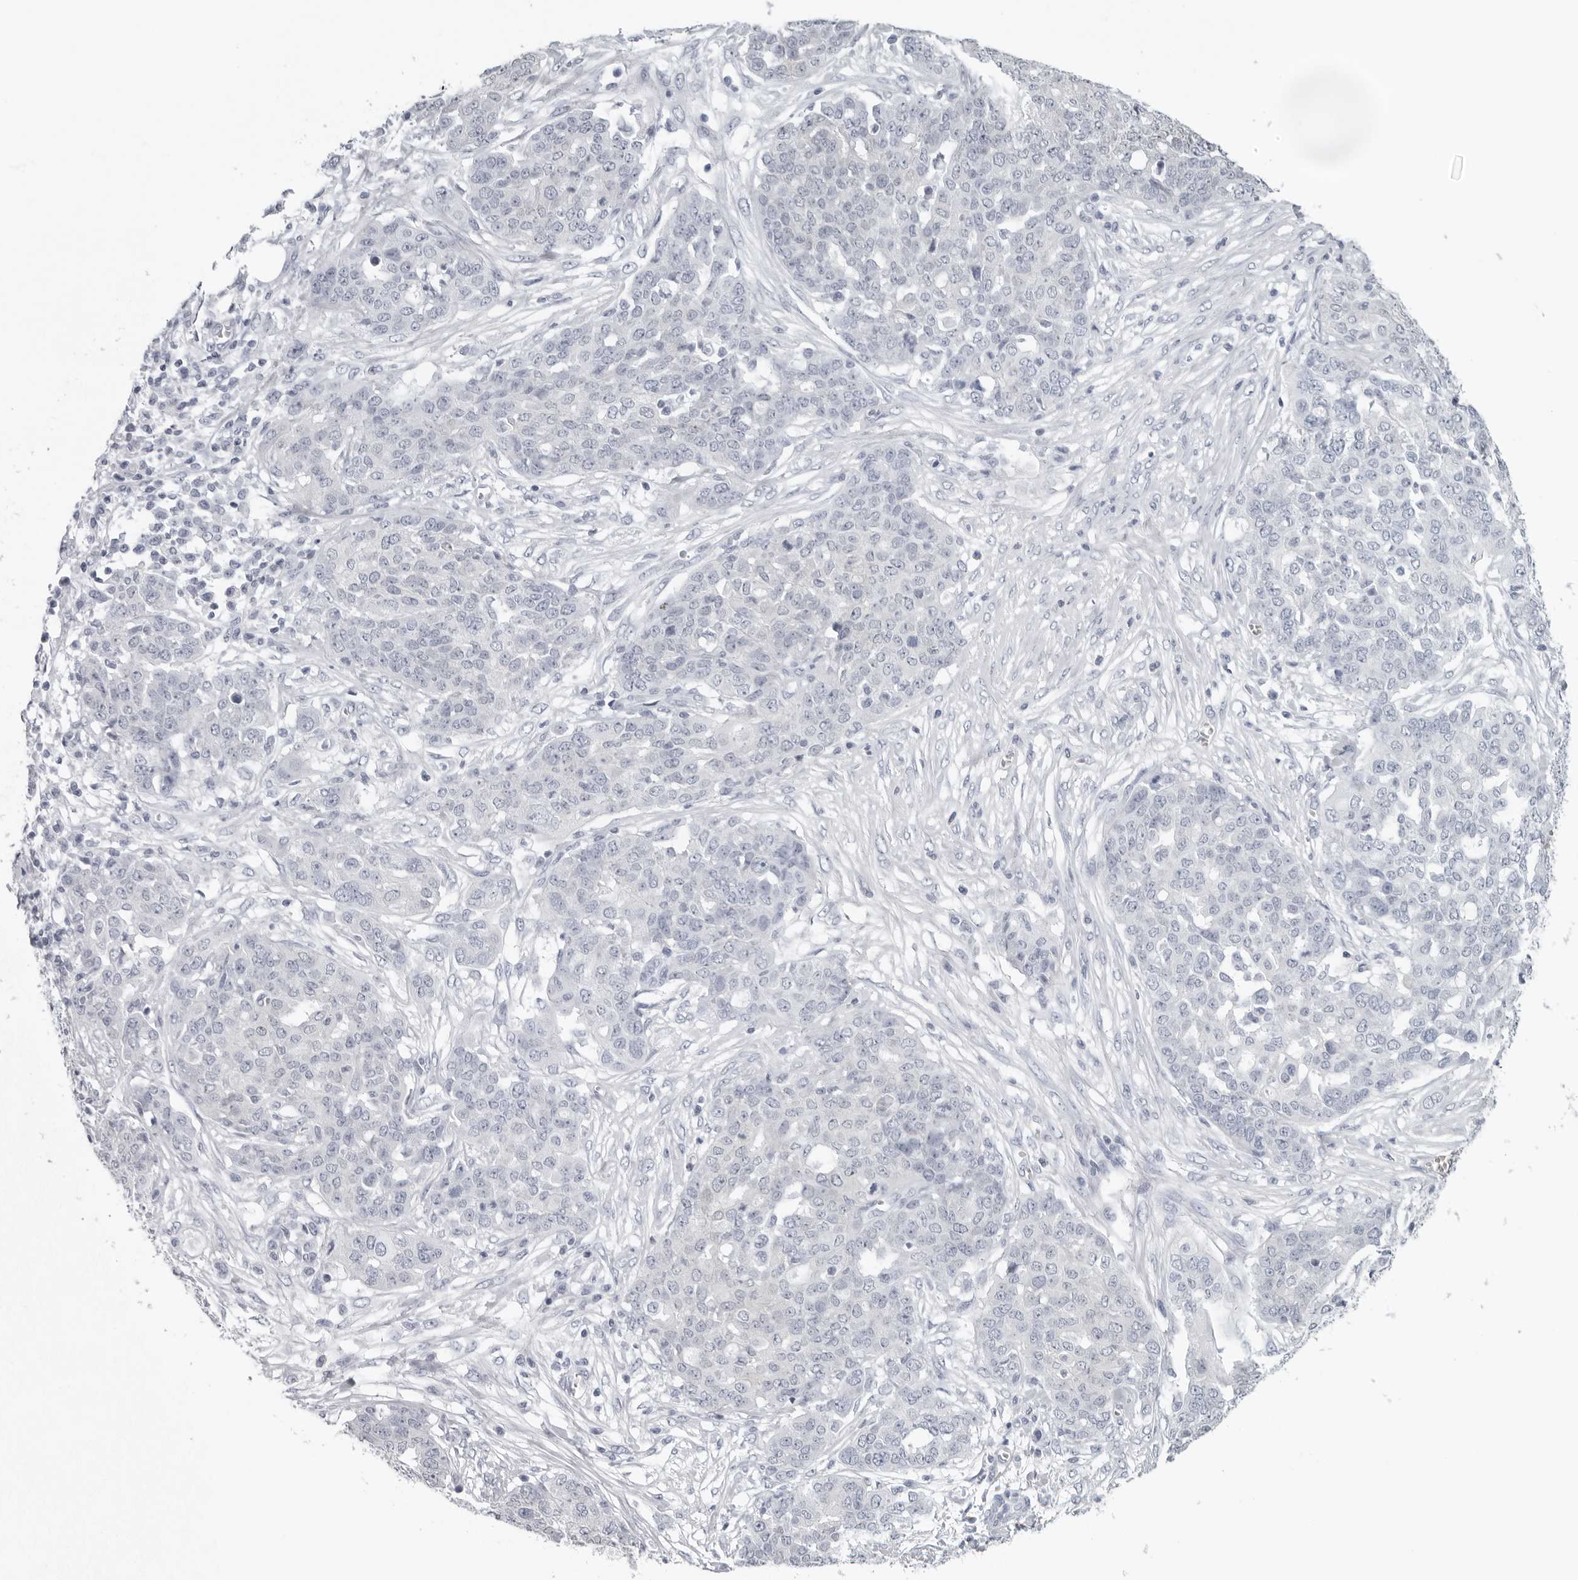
{"staining": {"intensity": "negative", "quantity": "none", "location": "none"}, "tissue": "ovarian cancer", "cell_type": "Tumor cells", "image_type": "cancer", "snomed": [{"axis": "morphology", "description": "Cystadenocarcinoma, serous, NOS"}, {"axis": "topography", "description": "Soft tissue"}, {"axis": "topography", "description": "Ovary"}], "caption": "The histopathology image exhibits no significant staining in tumor cells of serous cystadenocarcinoma (ovarian).", "gene": "EPB41", "patient": {"sex": "female", "age": 57}}